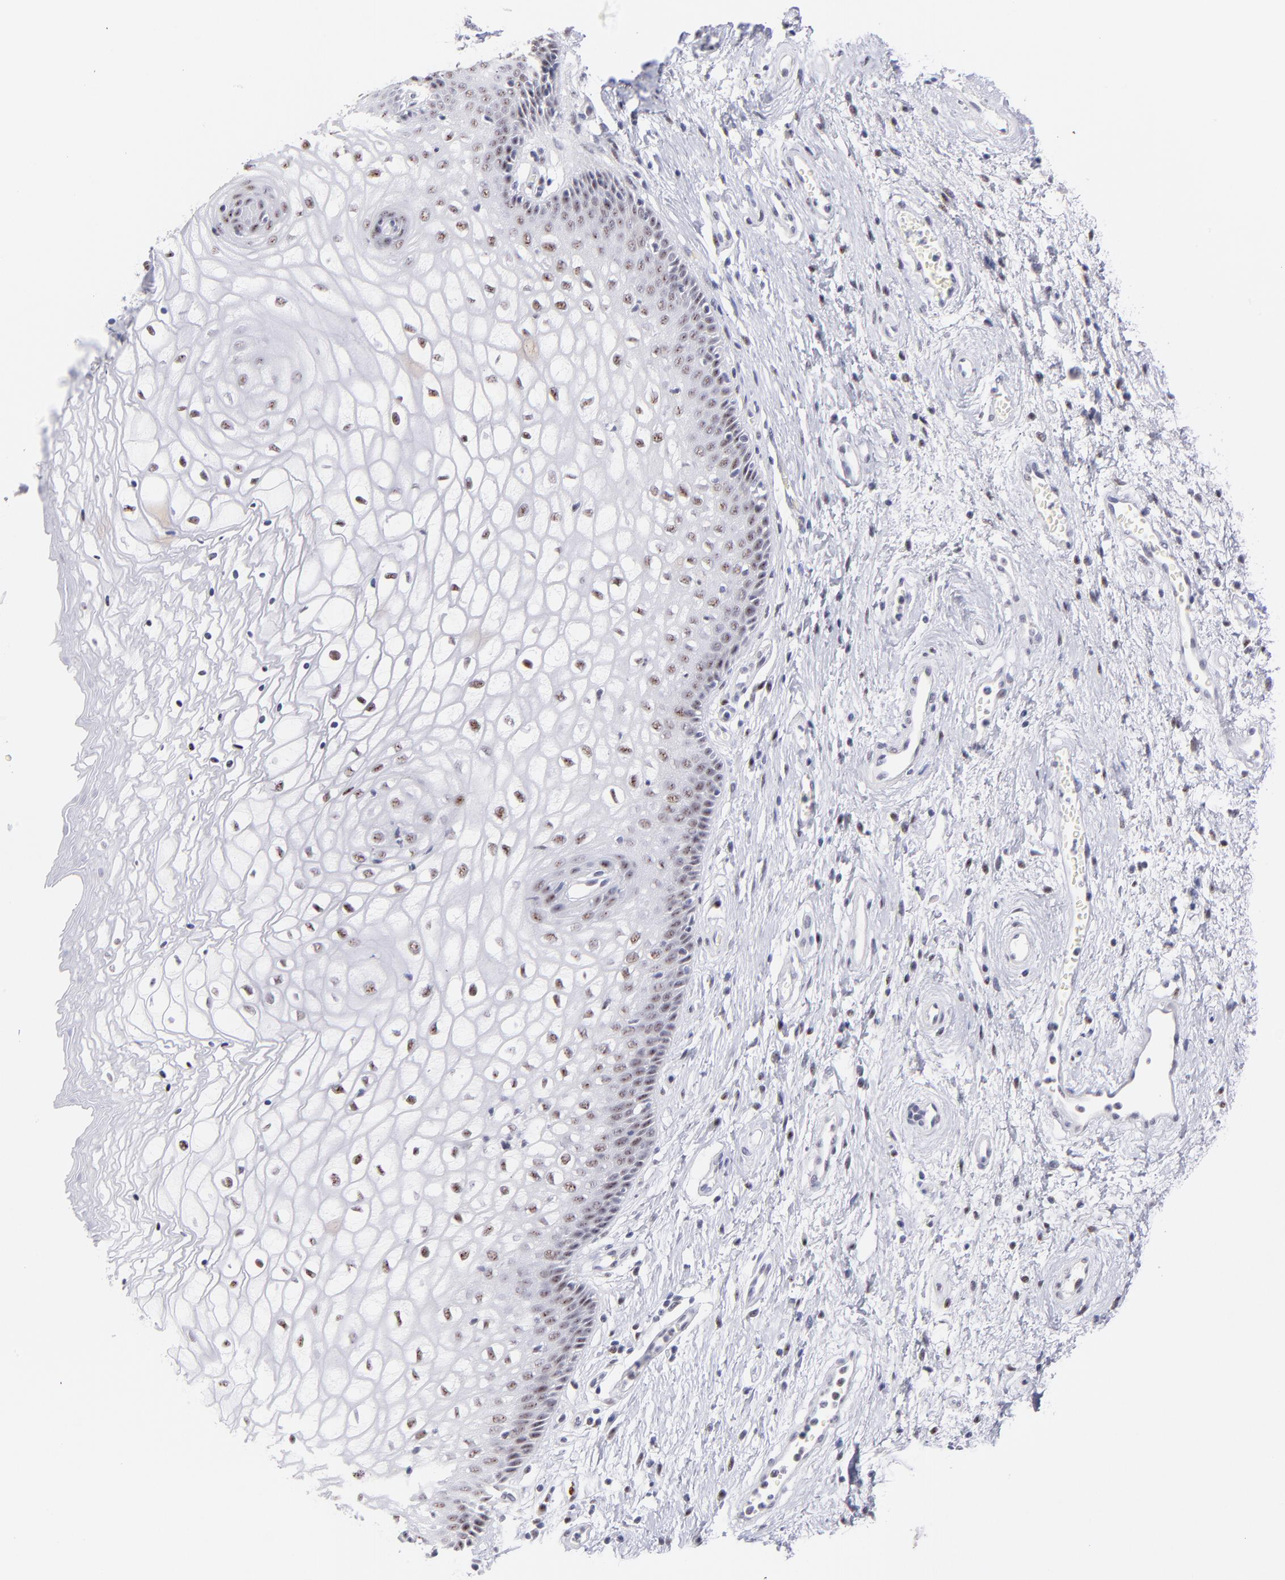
{"staining": {"intensity": "moderate", "quantity": ">75%", "location": "nuclear"}, "tissue": "vagina", "cell_type": "Squamous epithelial cells", "image_type": "normal", "snomed": [{"axis": "morphology", "description": "Normal tissue, NOS"}, {"axis": "topography", "description": "Vagina"}], "caption": "Brown immunohistochemical staining in unremarkable human vagina shows moderate nuclear positivity in about >75% of squamous epithelial cells.", "gene": "CDC25C", "patient": {"sex": "female", "age": 34}}